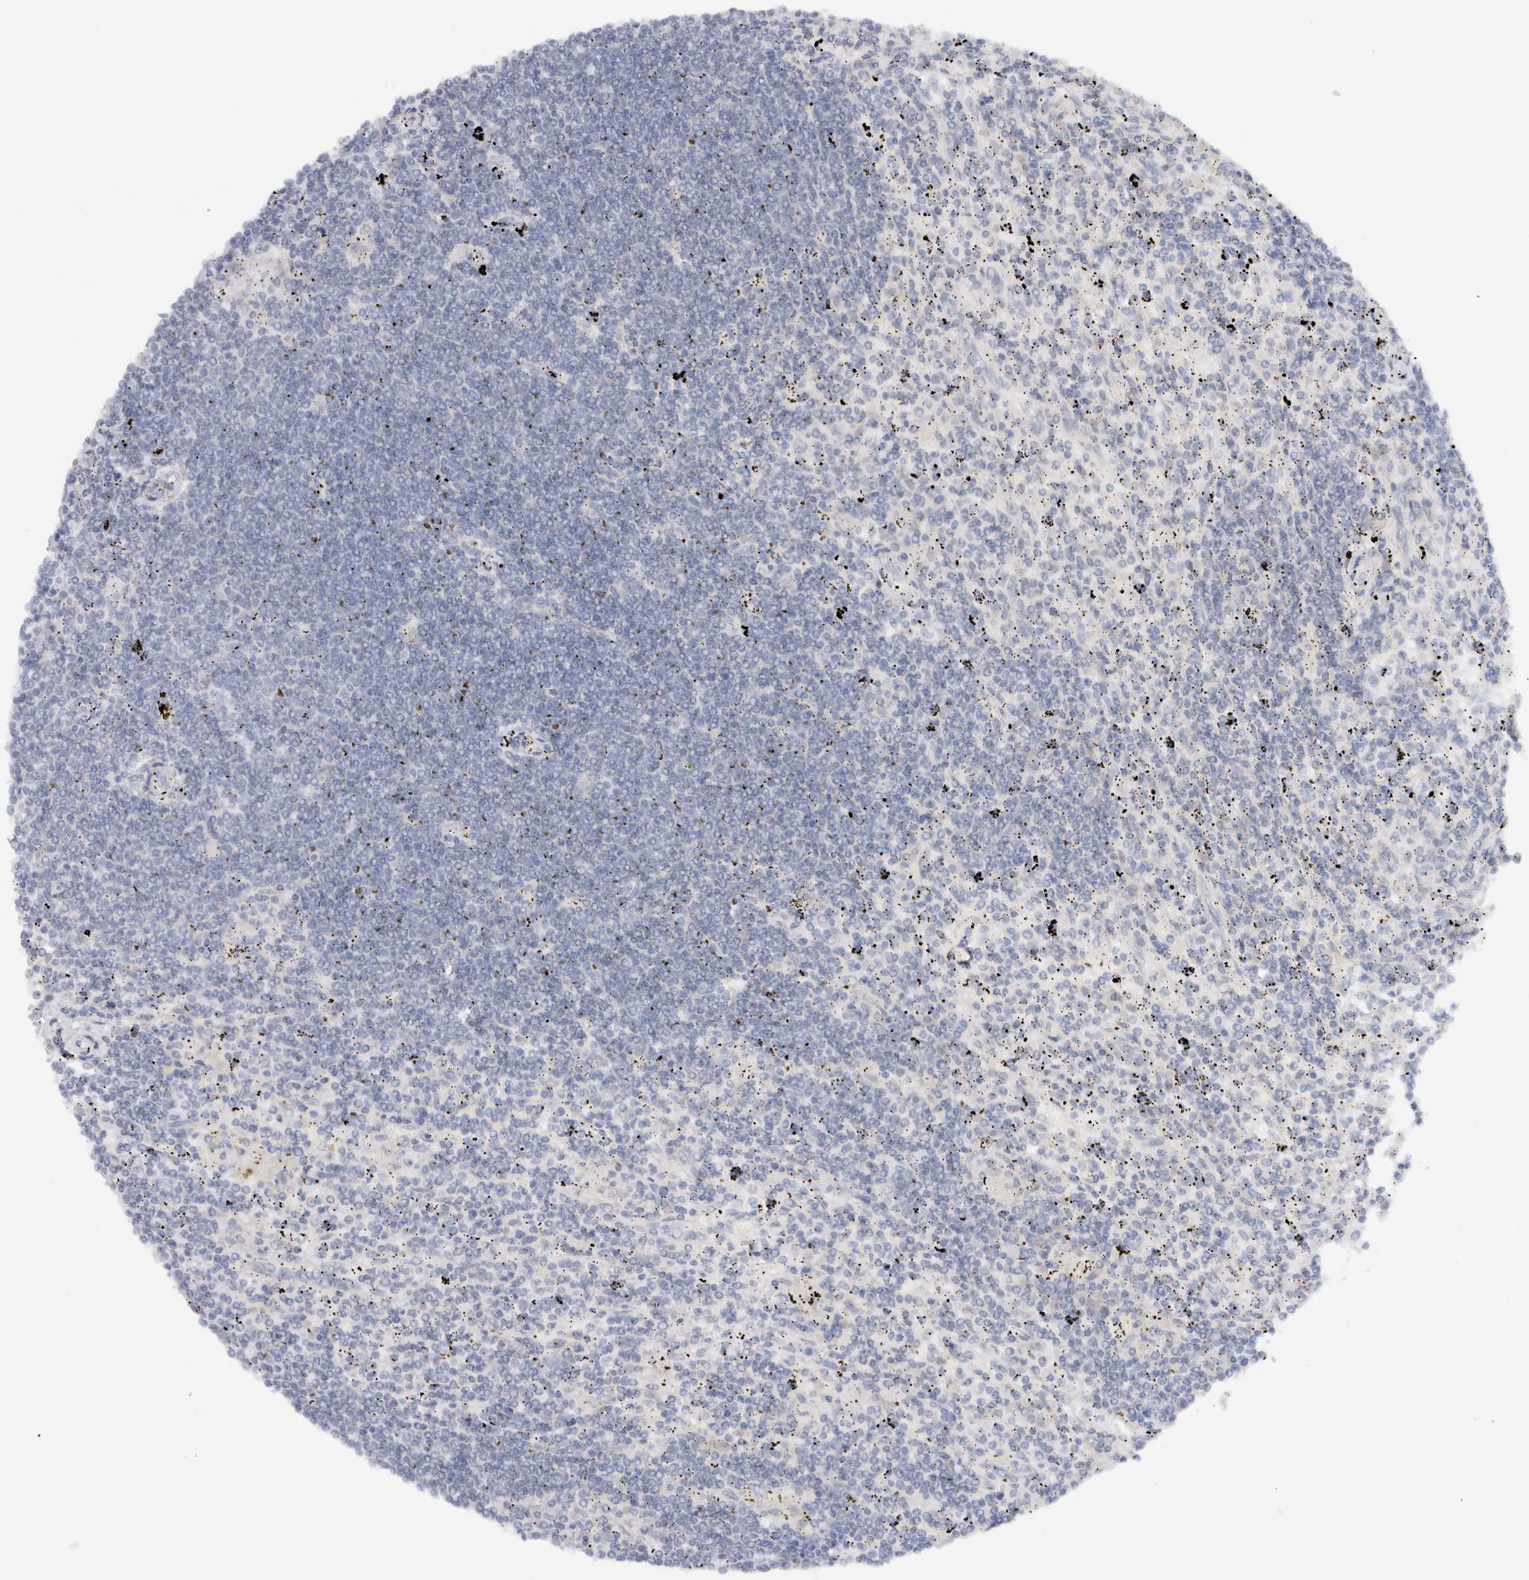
{"staining": {"intensity": "negative", "quantity": "none", "location": "none"}, "tissue": "lymphoma", "cell_type": "Tumor cells", "image_type": "cancer", "snomed": [{"axis": "morphology", "description": "Malignant lymphoma, non-Hodgkin's type, Low grade"}, {"axis": "topography", "description": "Spleen"}], "caption": "A histopathology image of malignant lymphoma, non-Hodgkin's type (low-grade) stained for a protein shows no brown staining in tumor cells.", "gene": "CHRM4", "patient": {"sex": "male", "age": 76}}